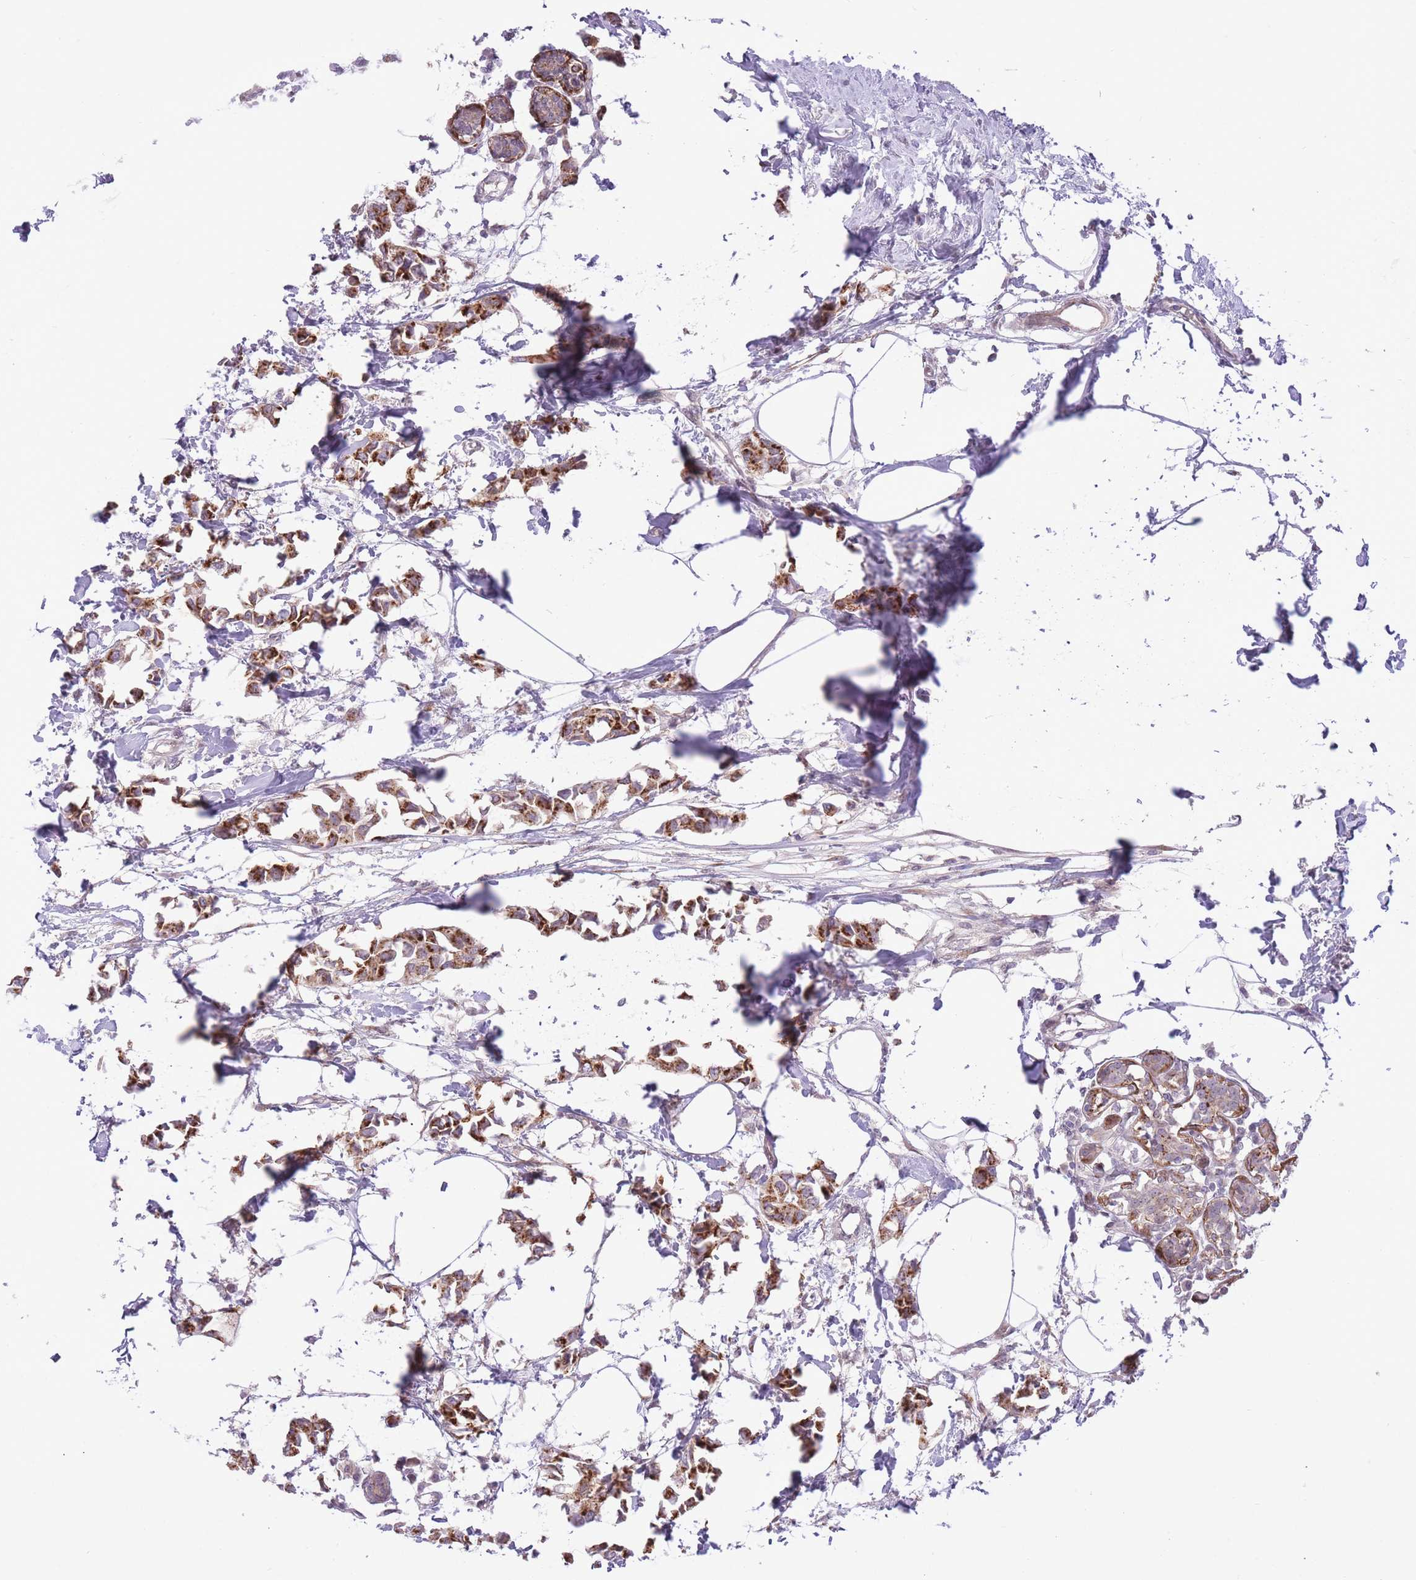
{"staining": {"intensity": "strong", "quantity": ">75%", "location": "cytoplasmic/membranous"}, "tissue": "breast cancer", "cell_type": "Tumor cells", "image_type": "cancer", "snomed": [{"axis": "morphology", "description": "Duct carcinoma"}, {"axis": "topography", "description": "Breast"}], "caption": "A brown stain labels strong cytoplasmic/membranous expression of a protein in human invasive ductal carcinoma (breast) tumor cells.", "gene": "ZBED5", "patient": {"sex": "female", "age": 73}}